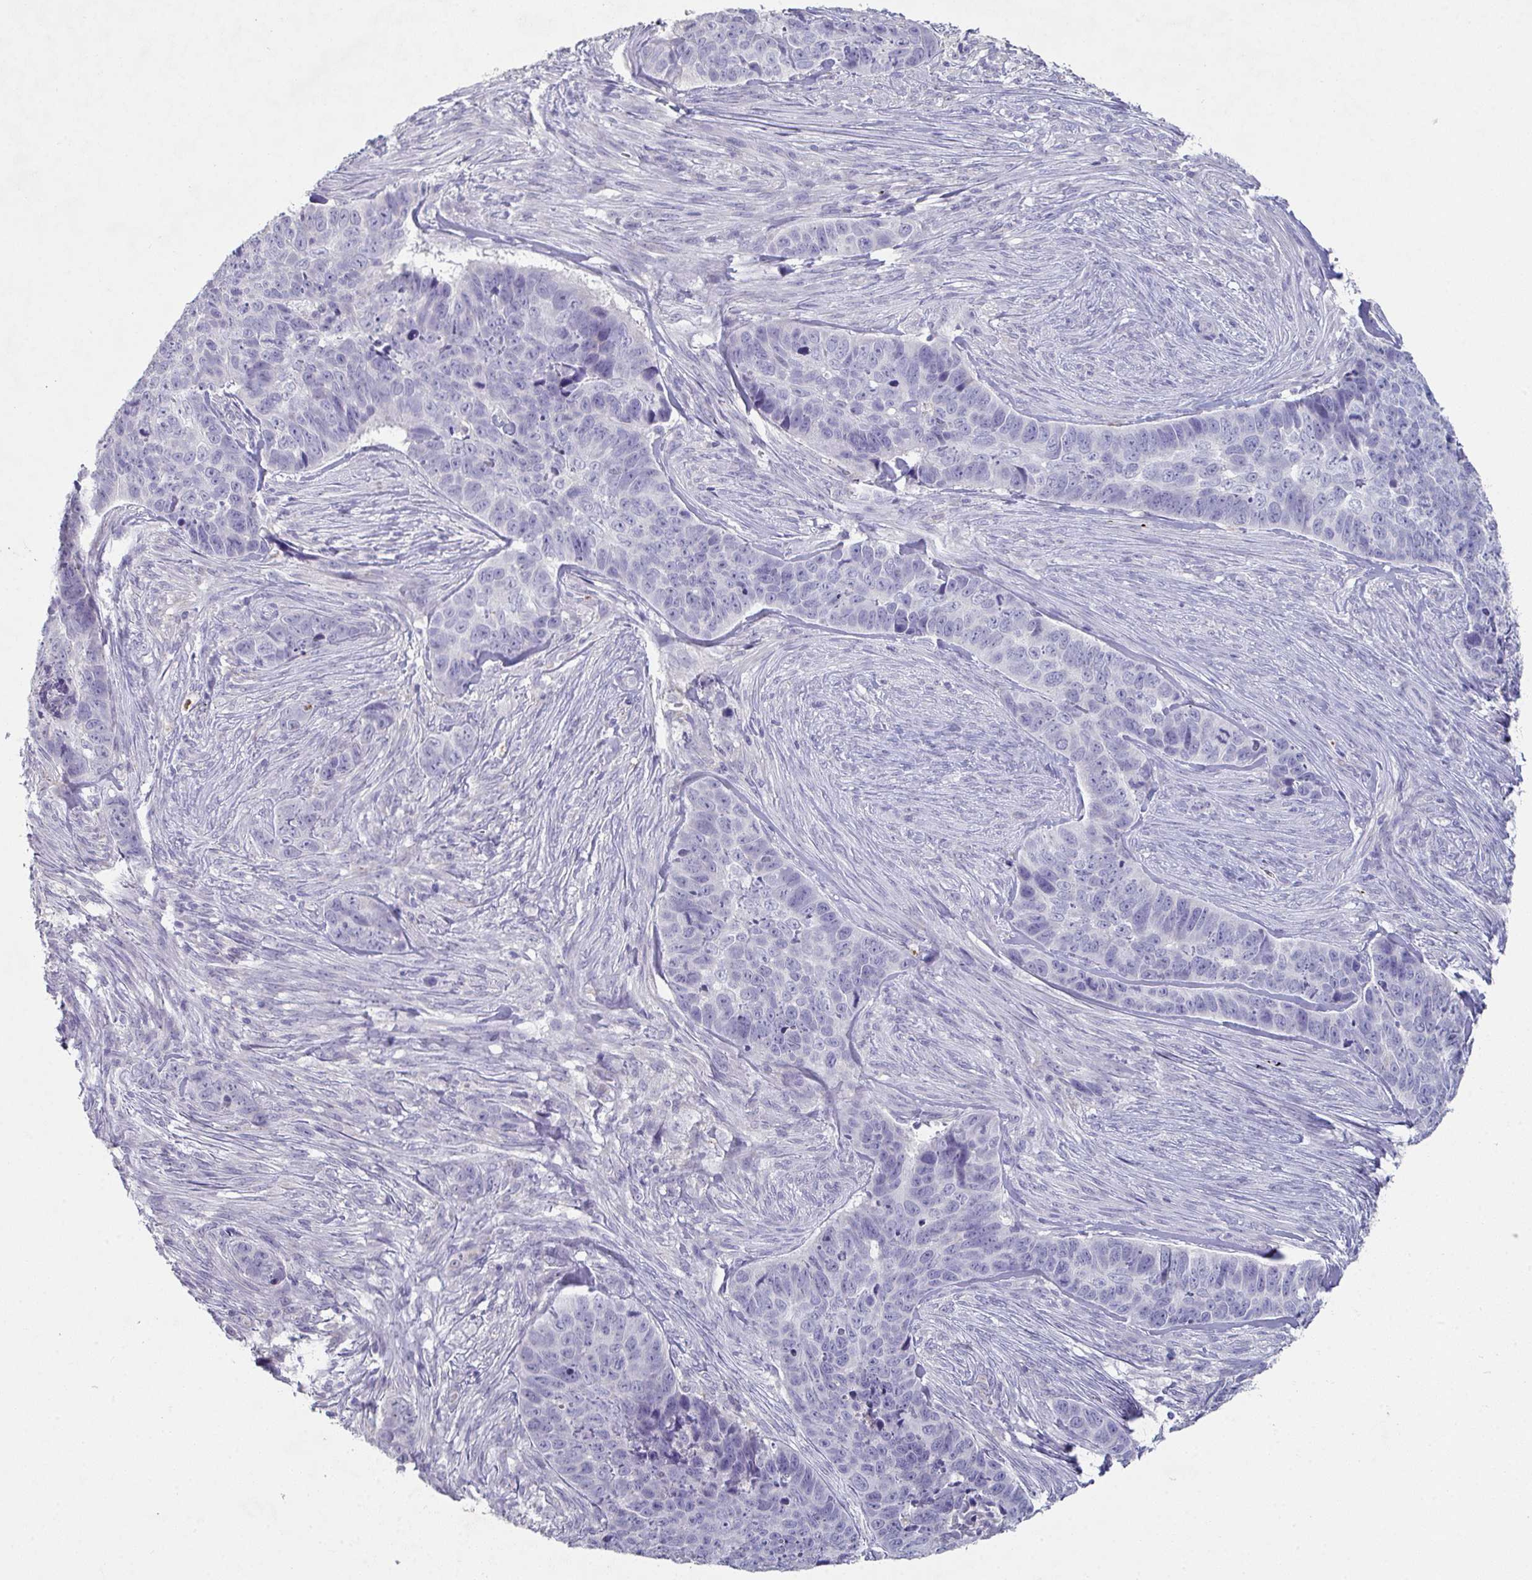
{"staining": {"intensity": "negative", "quantity": "none", "location": "none"}, "tissue": "skin cancer", "cell_type": "Tumor cells", "image_type": "cancer", "snomed": [{"axis": "morphology", "description": "Basal cell carcinoma"}, {"axis": "topography", "description": "Skin"}], "caption": "This image is of skin cancer stained with immunohistochemistry to label a protein in brown with the nuclei are counter-stained blue. There is no expression in tumor cells. (Immunohistochemistry (ihc), brightfield microscopy, high magnification).", "gene": "ADAM21", "patient": {"sex": "female", "age": 82}}